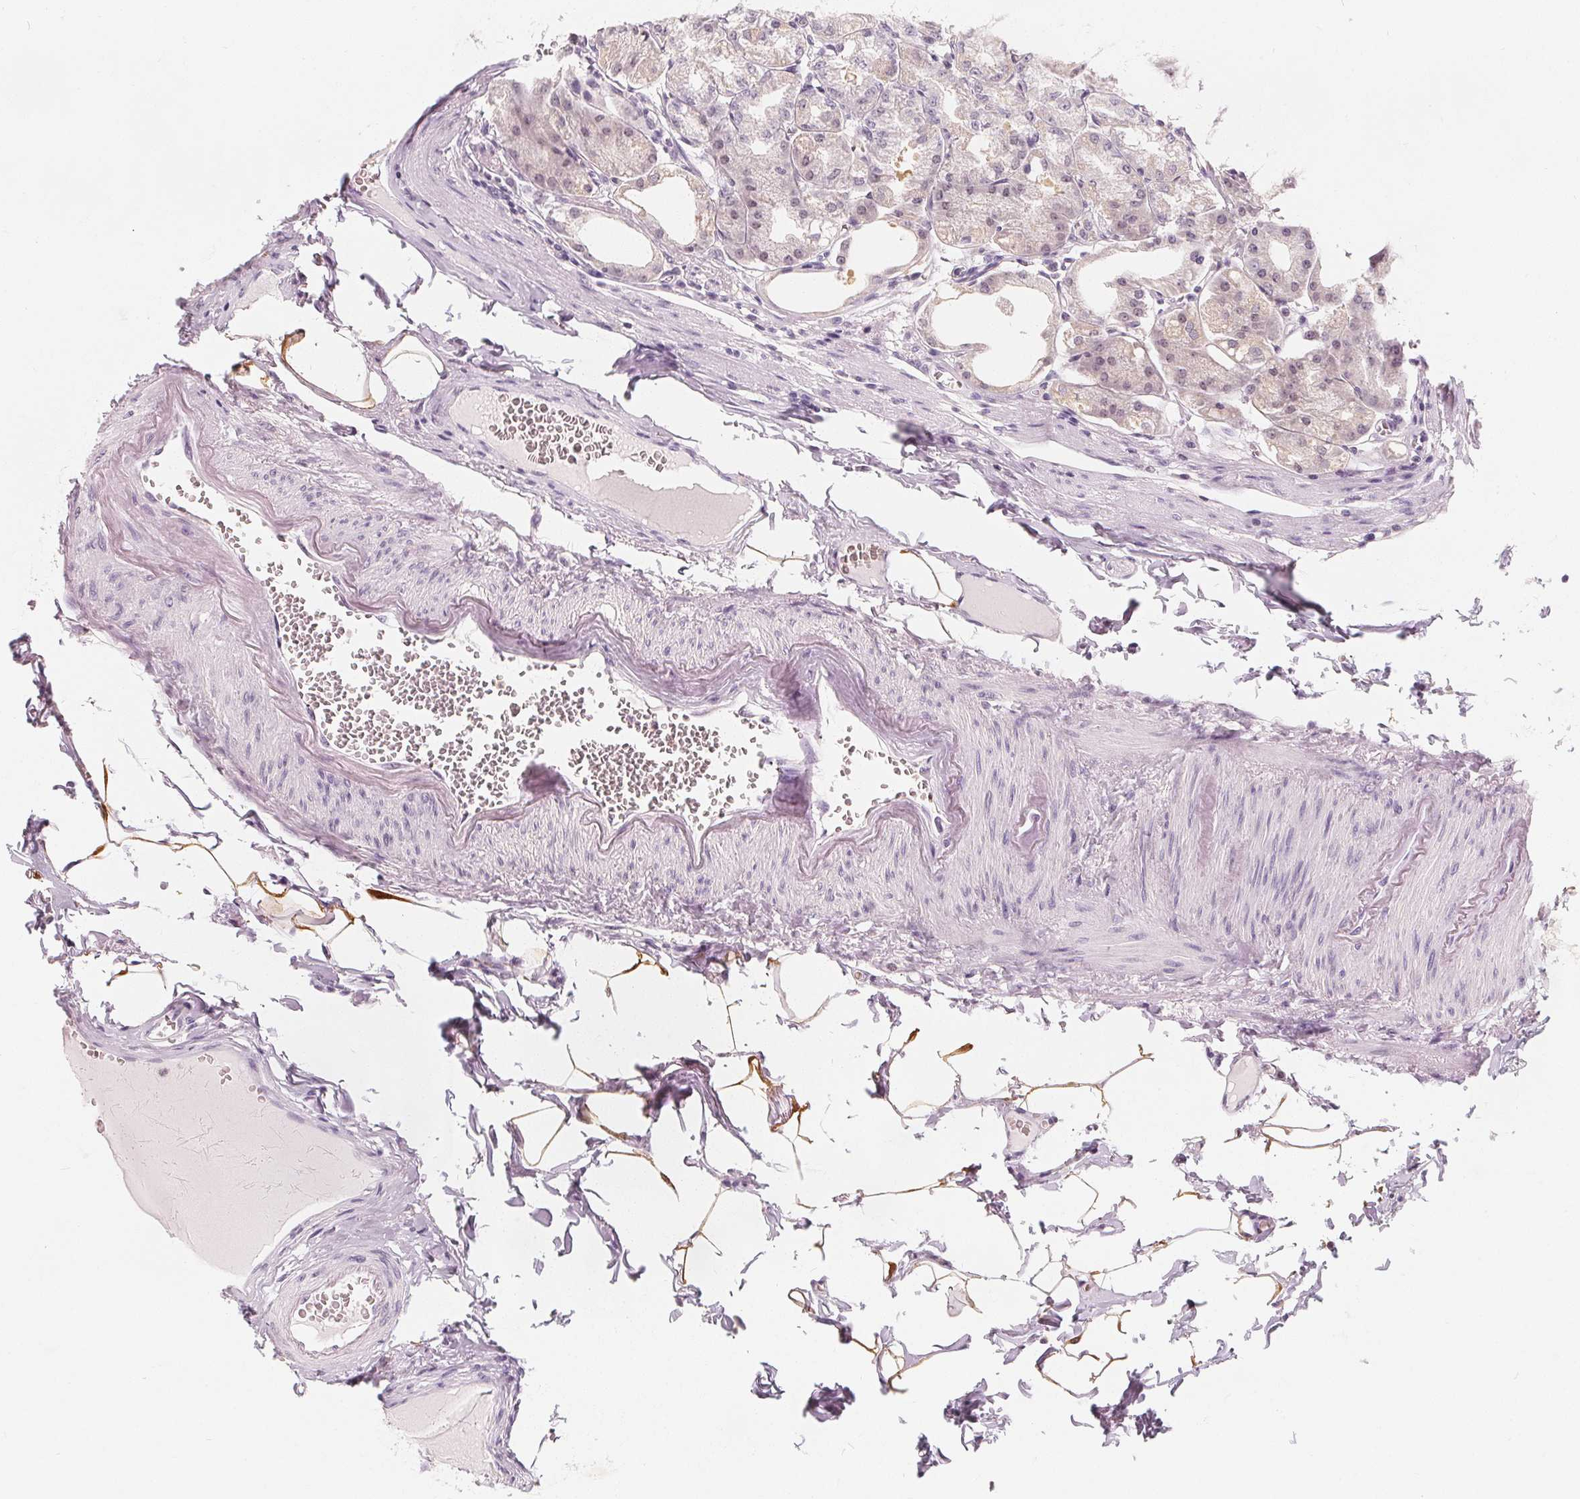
{"staining": {"intensity": "negative", "quantity": "none", "location": "none"}, "tissue": "stomach", "cell_type": "Glandular cells", "image_type": "normal", "snomed": [{"axis": "morphology", "description": "Normal tissue, NOS"}, {"axis": "topography", "description": "Stomach, lower"}], "caption": "Glandular cells show no significant expression in benign stomach. (DAB IHC with hematoxylin counter stain).", "gene": "UGP2", "patient": {"sex": "male", "age": 71}}